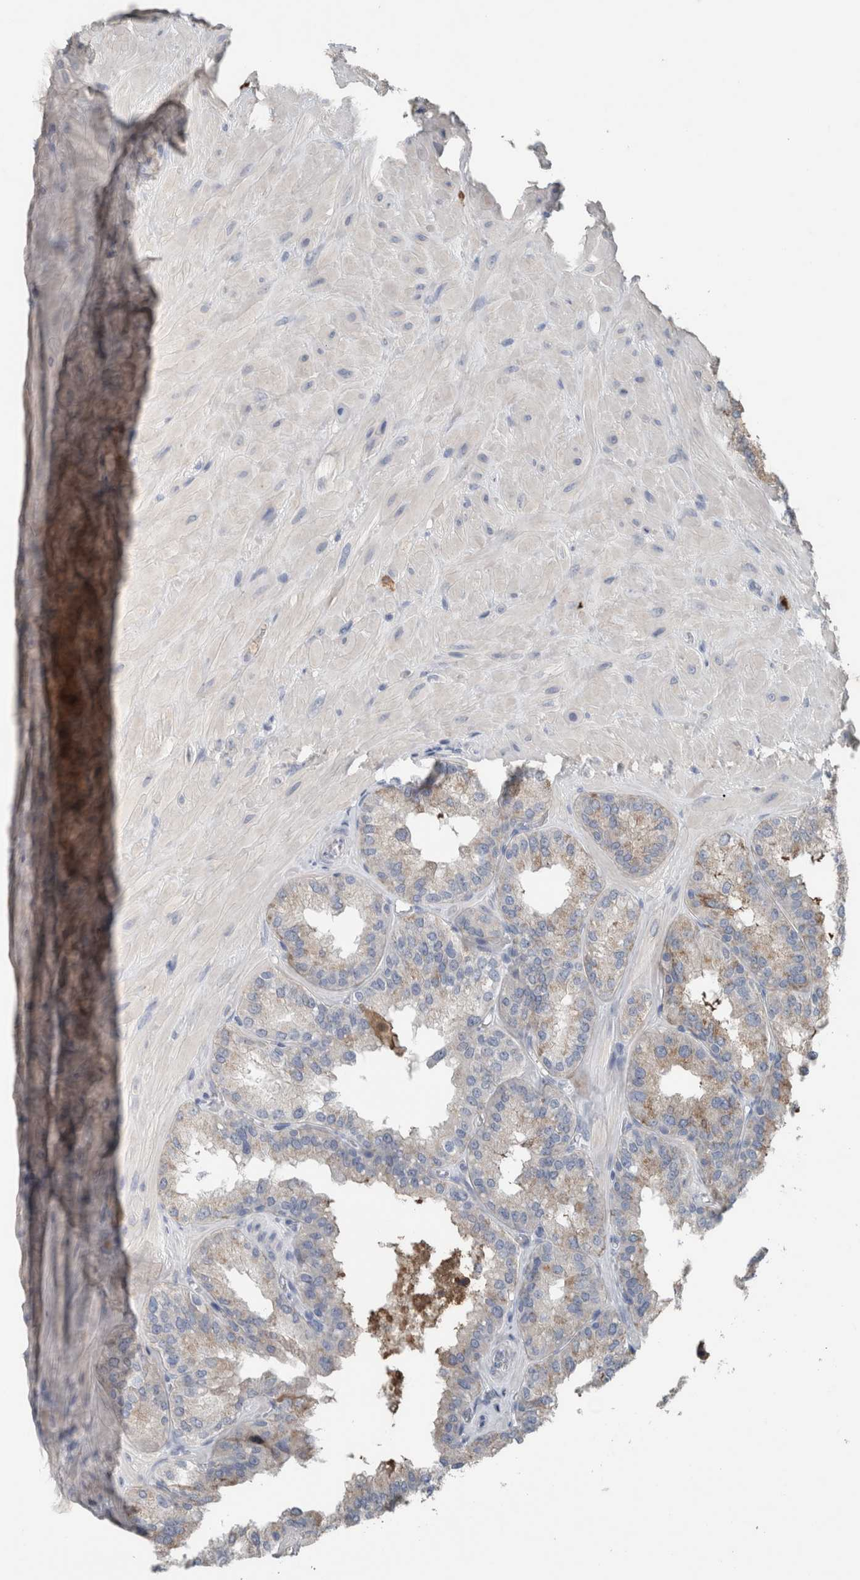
{"staining": {"intensity": "weak", "quantity": "25%-75%", "location": "cytoplasmic/membranous"}, "tissue": "seminal vesicle", "cell_type": "Glandular cells", "image_type": "normal", "snomed": [{"axis": "morphology", "description": "Normal tissue, NOS"}, {"axis": "topography", "description": "Prostate"}, {"axis": "topography", "description": "Seminal veicle"}], "caption": "Approximately 25%-75% of glandular cells in unremarkable human seminal vesicle show weak cytoplasmic/membranous protein positivity as visualized by brown immunohistochemical staining.", "gene": "CRNN", "patient": {"sex": "male", "age": 51}}